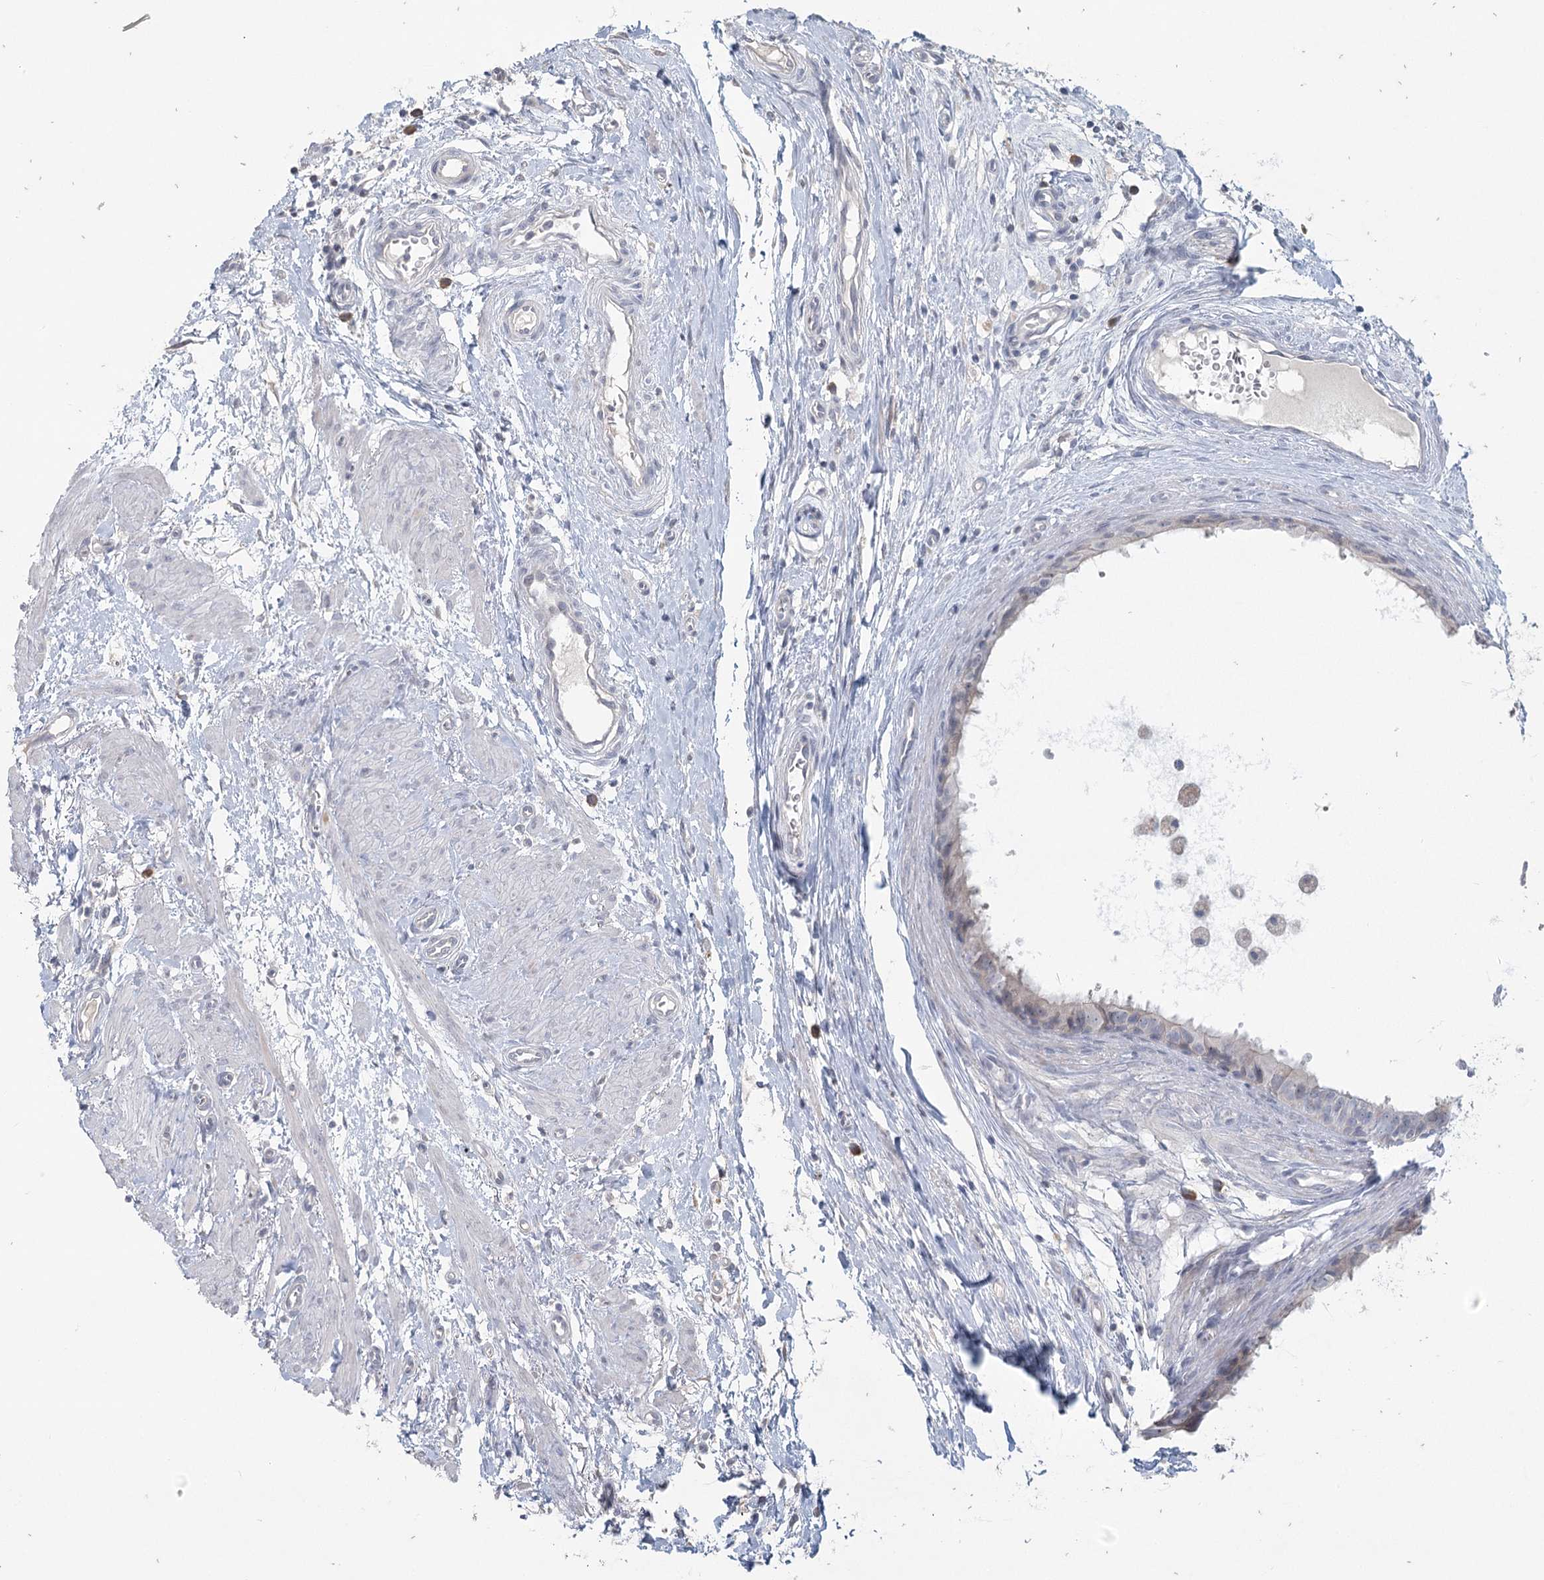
{"staining": {"intensity": "weak", "quantity": "25%-75%", "location": "cytoplasmic/membranous"}, "tissue": "epididymis", "cell_type": "Glandular cells", "image_type": "normal", "snomed": [{"axis": "morphology", "description": "Normal tissue, NOS"}, {"axis": "morphology", "description": "Inflammation, NOS"}, {"axis": "topography", "description": "Epididymis"}], "caption": "Protein analysis of unremarkable epididymis demonstrates weak cytoplasmic/membranous staining in about 25%-75% of glandular cells.", "gene": "SLC9A3", "patient": {"sex": "male", "age": 85}}